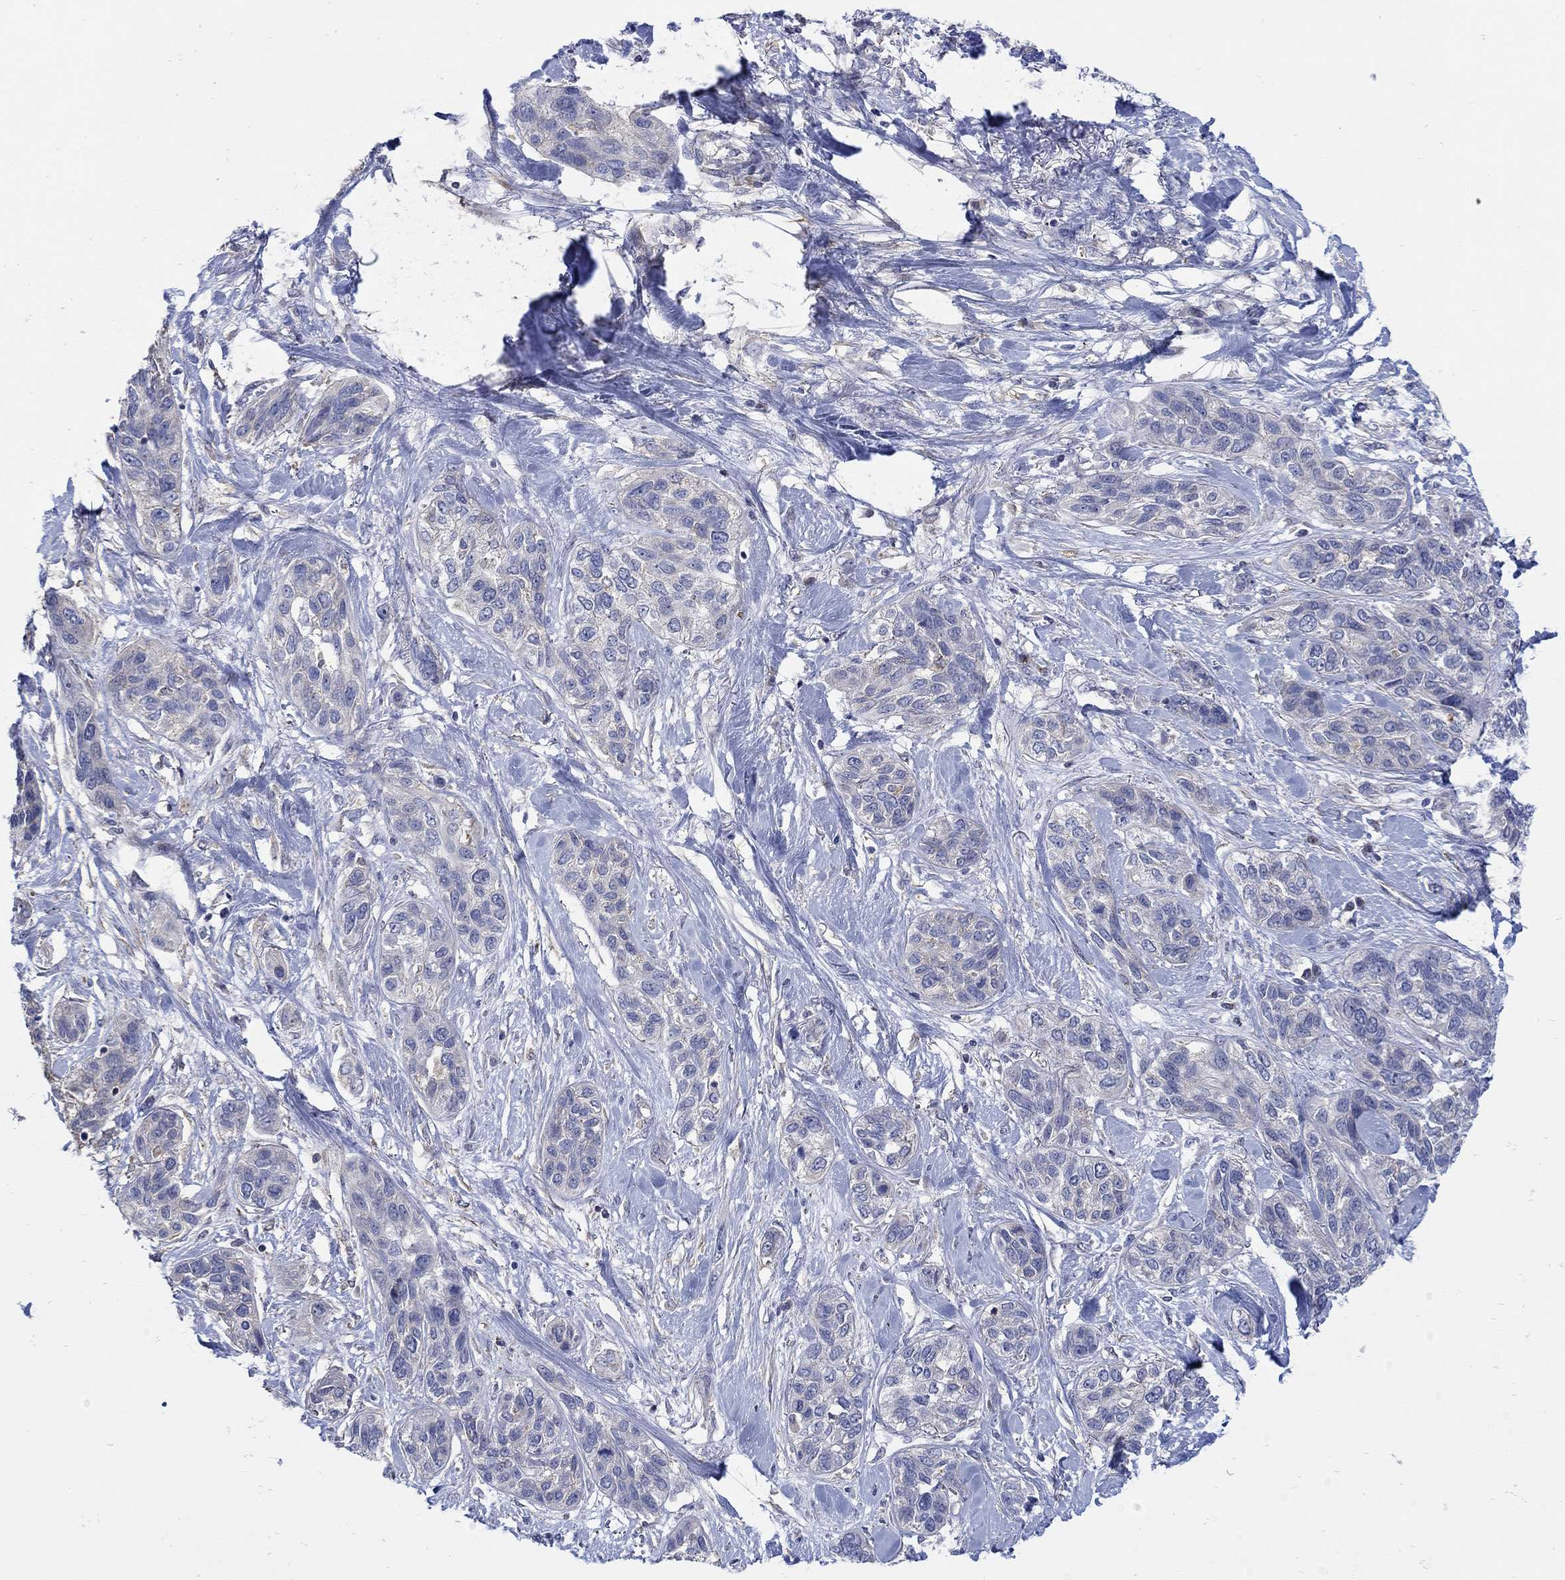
{"staining": {"intensity": "negative", "quantity": "none", "location": "none"}, "tissue": "lung cancer", "cell_type": "Tumor cells", "image_type": "cancer", "snomed": [{"axis": "morphology", "description": "Squamous cell carcinoma, NOS"}, {"axis": "topography", "description": "Lung"}], "caption": "A photomicrograph of lung squamous cell carcinoma stained for a protein shows no brown staining in tumor cells. (DAB (3,3'-diaminobenzidine) immunohistochemistry with hematoxylin counter stain).", "gene": "TEKT3", "patient": {"sex": "female", "age": 70}}